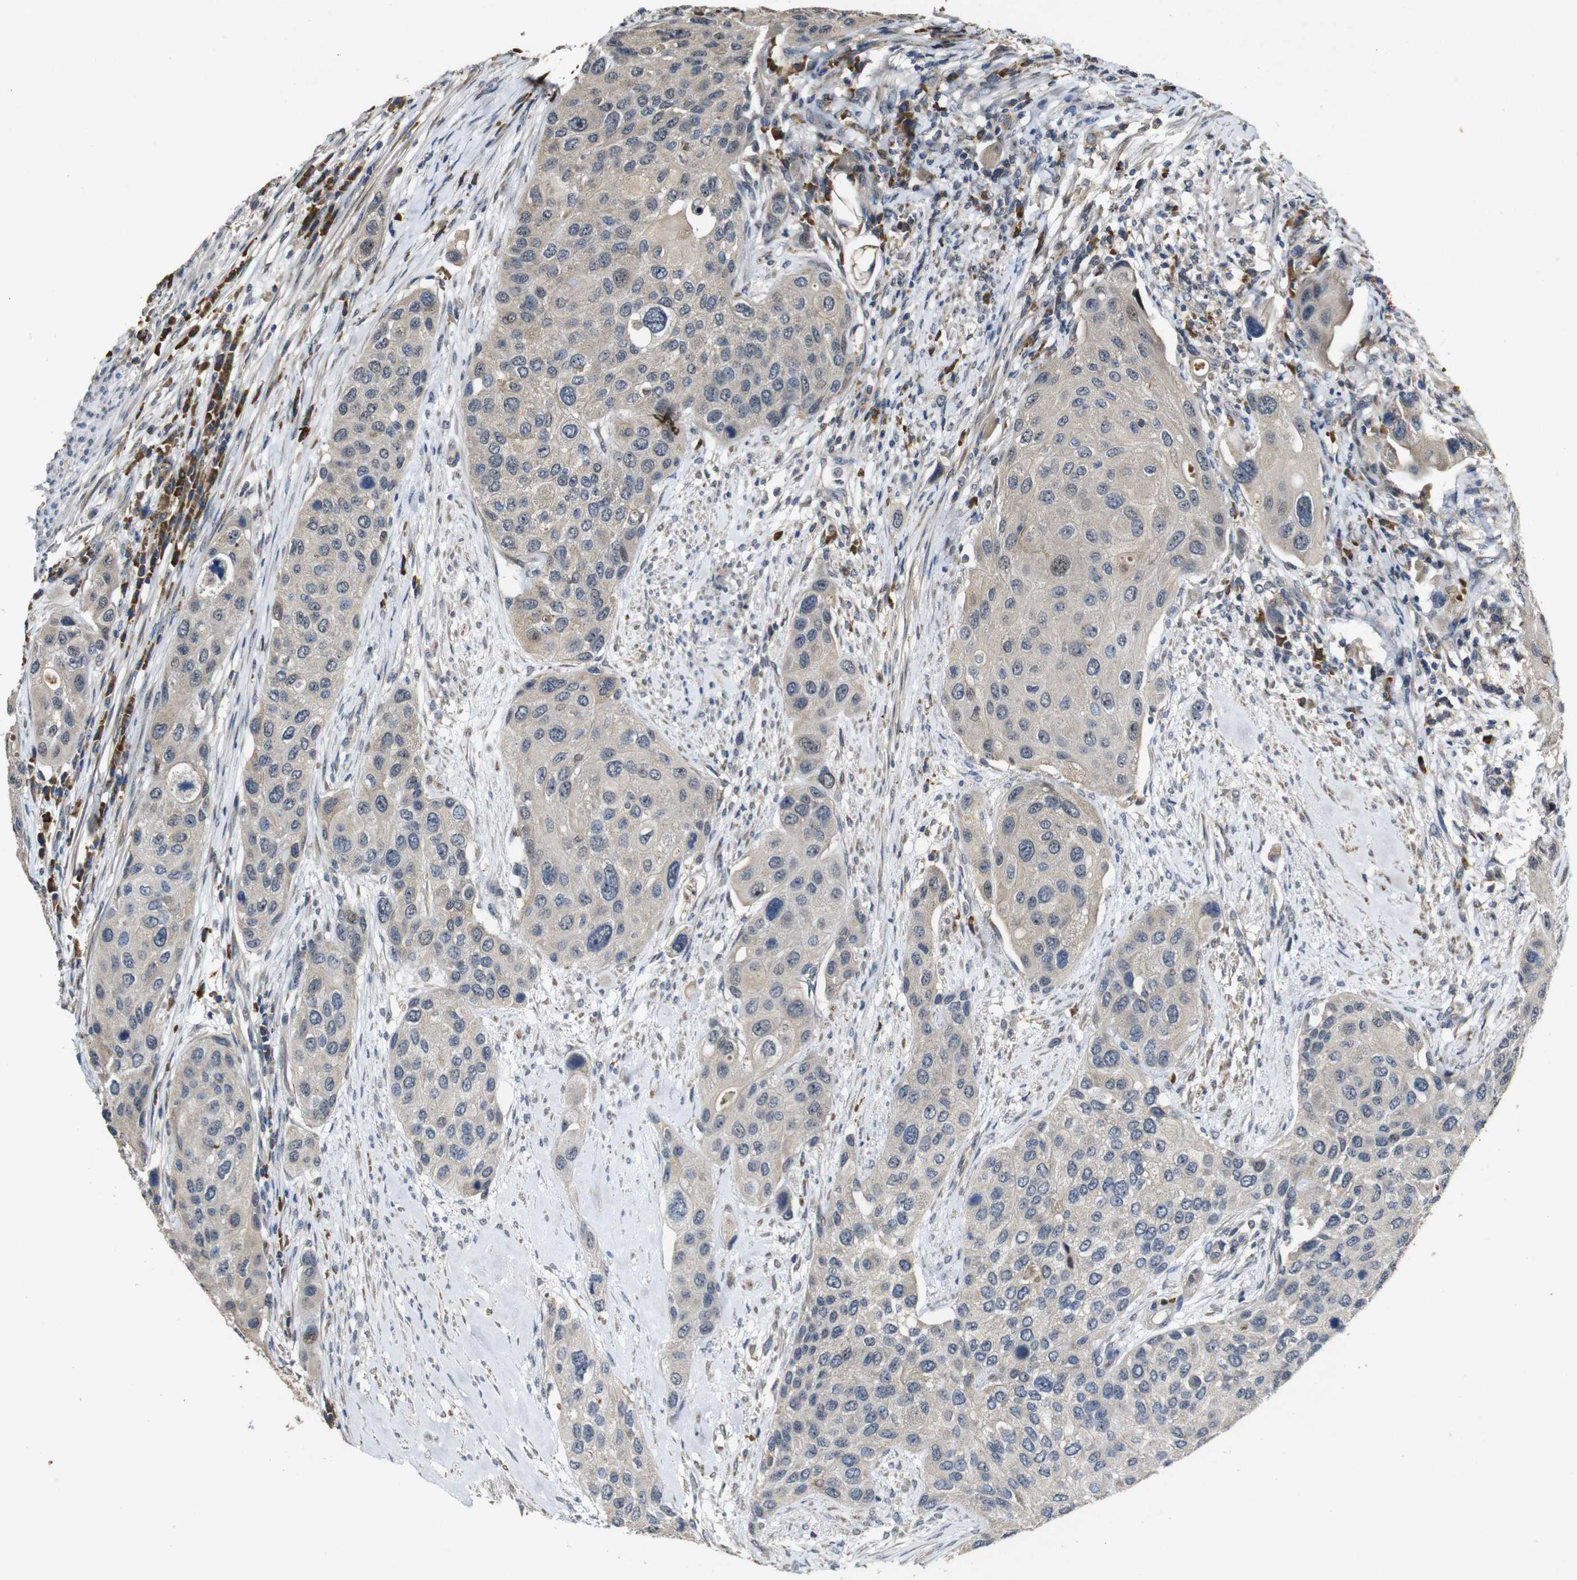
{"staining": {"intensity": "weak", "quantity": "25%-75%", "location": "cytoplasmic/membranous"}, "tissue": "urothelial cancer", "cell_type": "Tumor cells", "image_type": "cancer", "snomed": [{"axis": "morphology", "description": "Urothelial carcinoma, High grade"}, {"axis": "topography", "description": "Urinary bladder"}], "caption": "The image displays staining of high-grade urothelial carcinoma, revealing weak cytoplasmic/membranous protein expression (brown color) within tumor cells. The staining is performed using DAB (3,3'-diaminobenzidine) brown chromogen to label protein expression. The nuclei are counter-stained blue using hematoxylin.", "gene": "MAGI2", "patient": {"sex": "female", "age": 56}}